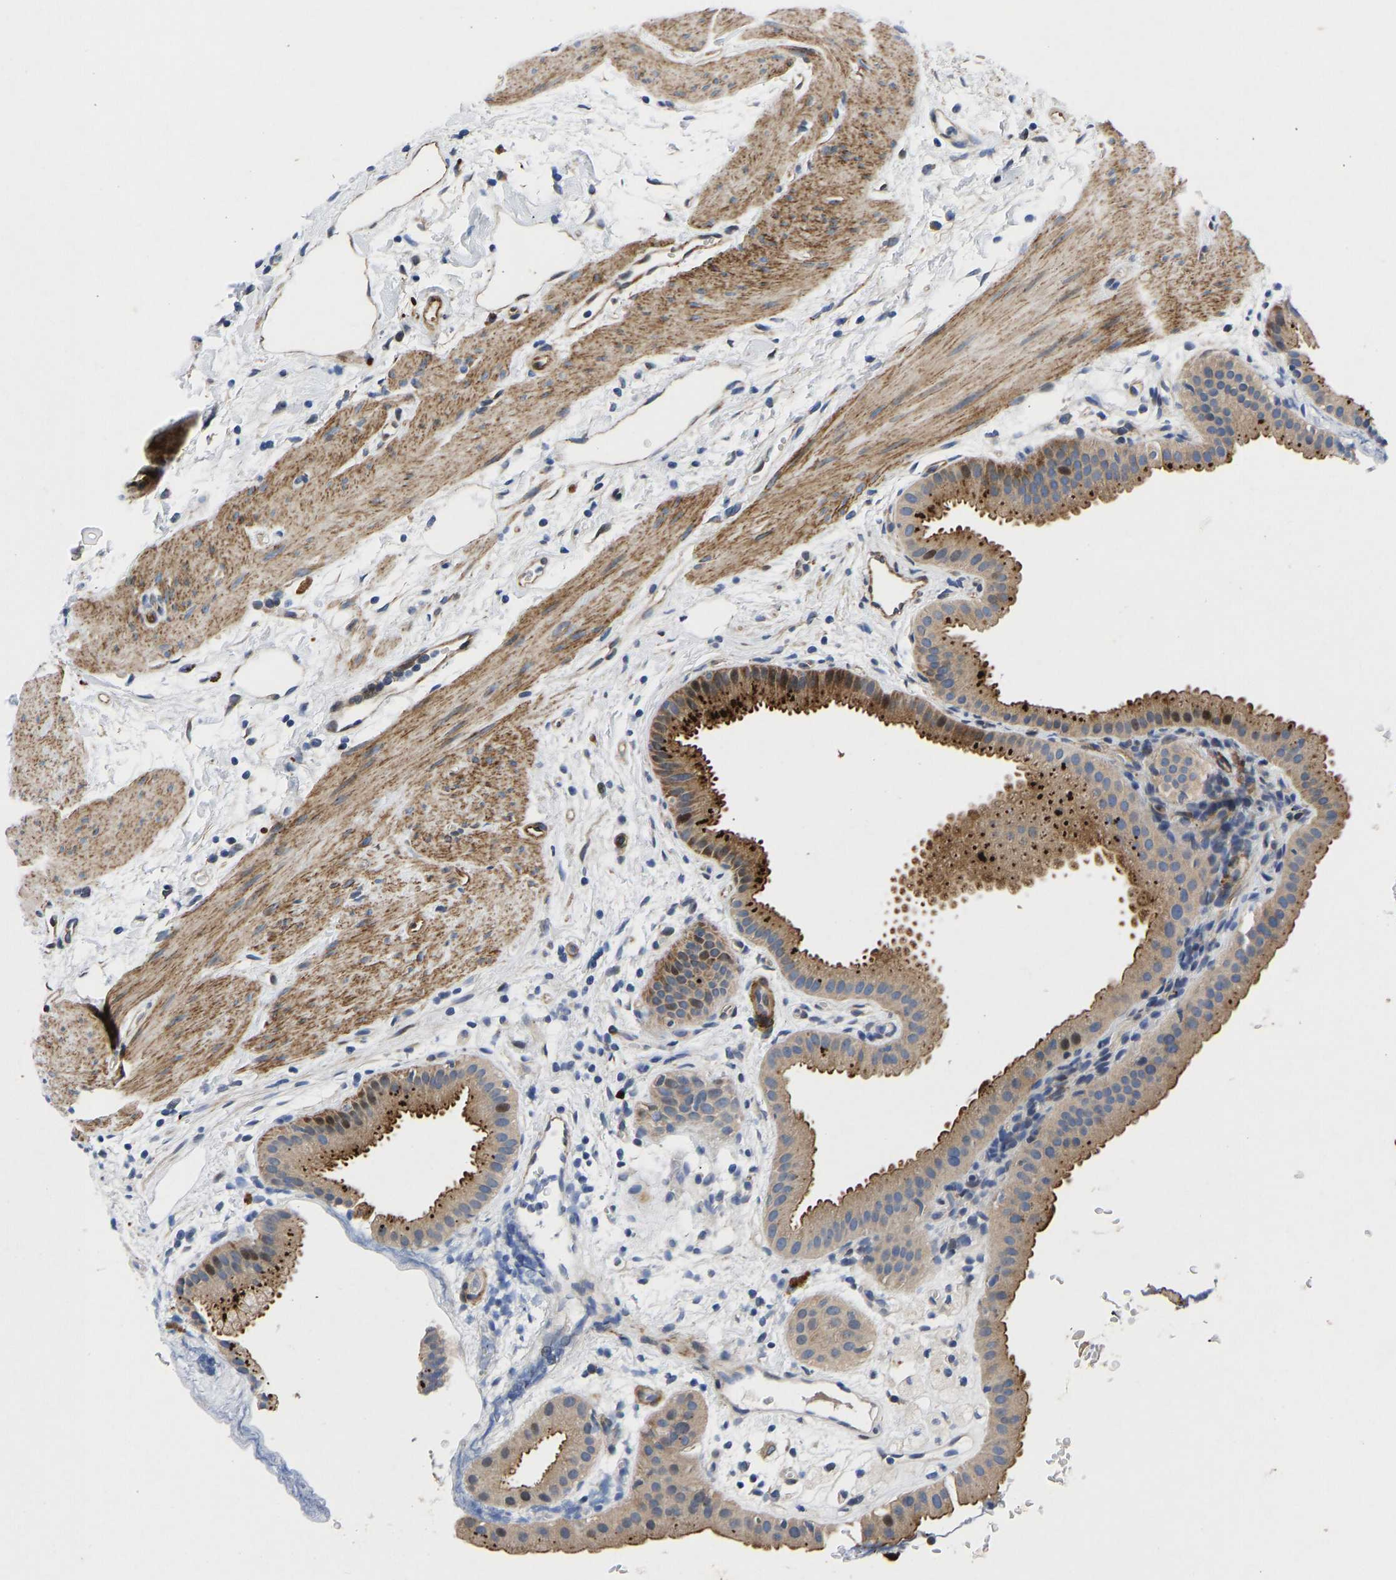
{"staining": {"intensity": "moderate", "quantity": ">75%", "location": "cytoplasmic/membranous,nuclear"}, "tissue": "gallbladder", "cell_type": "Glandular cells", "image_type": "normal", "snomed": [{"axis": "morphology", "description": "Normal tissue, NOS"}, {"axis": "topography", "description": "Gallbladder"}], "caption": "Immunohistochemistry (IHC) photomicrograph of benign gallbladder stained for a protein (brown), which reveals medium levels of moderate cytoplasmic/membranous,nuclear expression in about >75% of glandular cells.", "gene": "TMEM38B", "patient": {"sex": "female", "age": 64}}